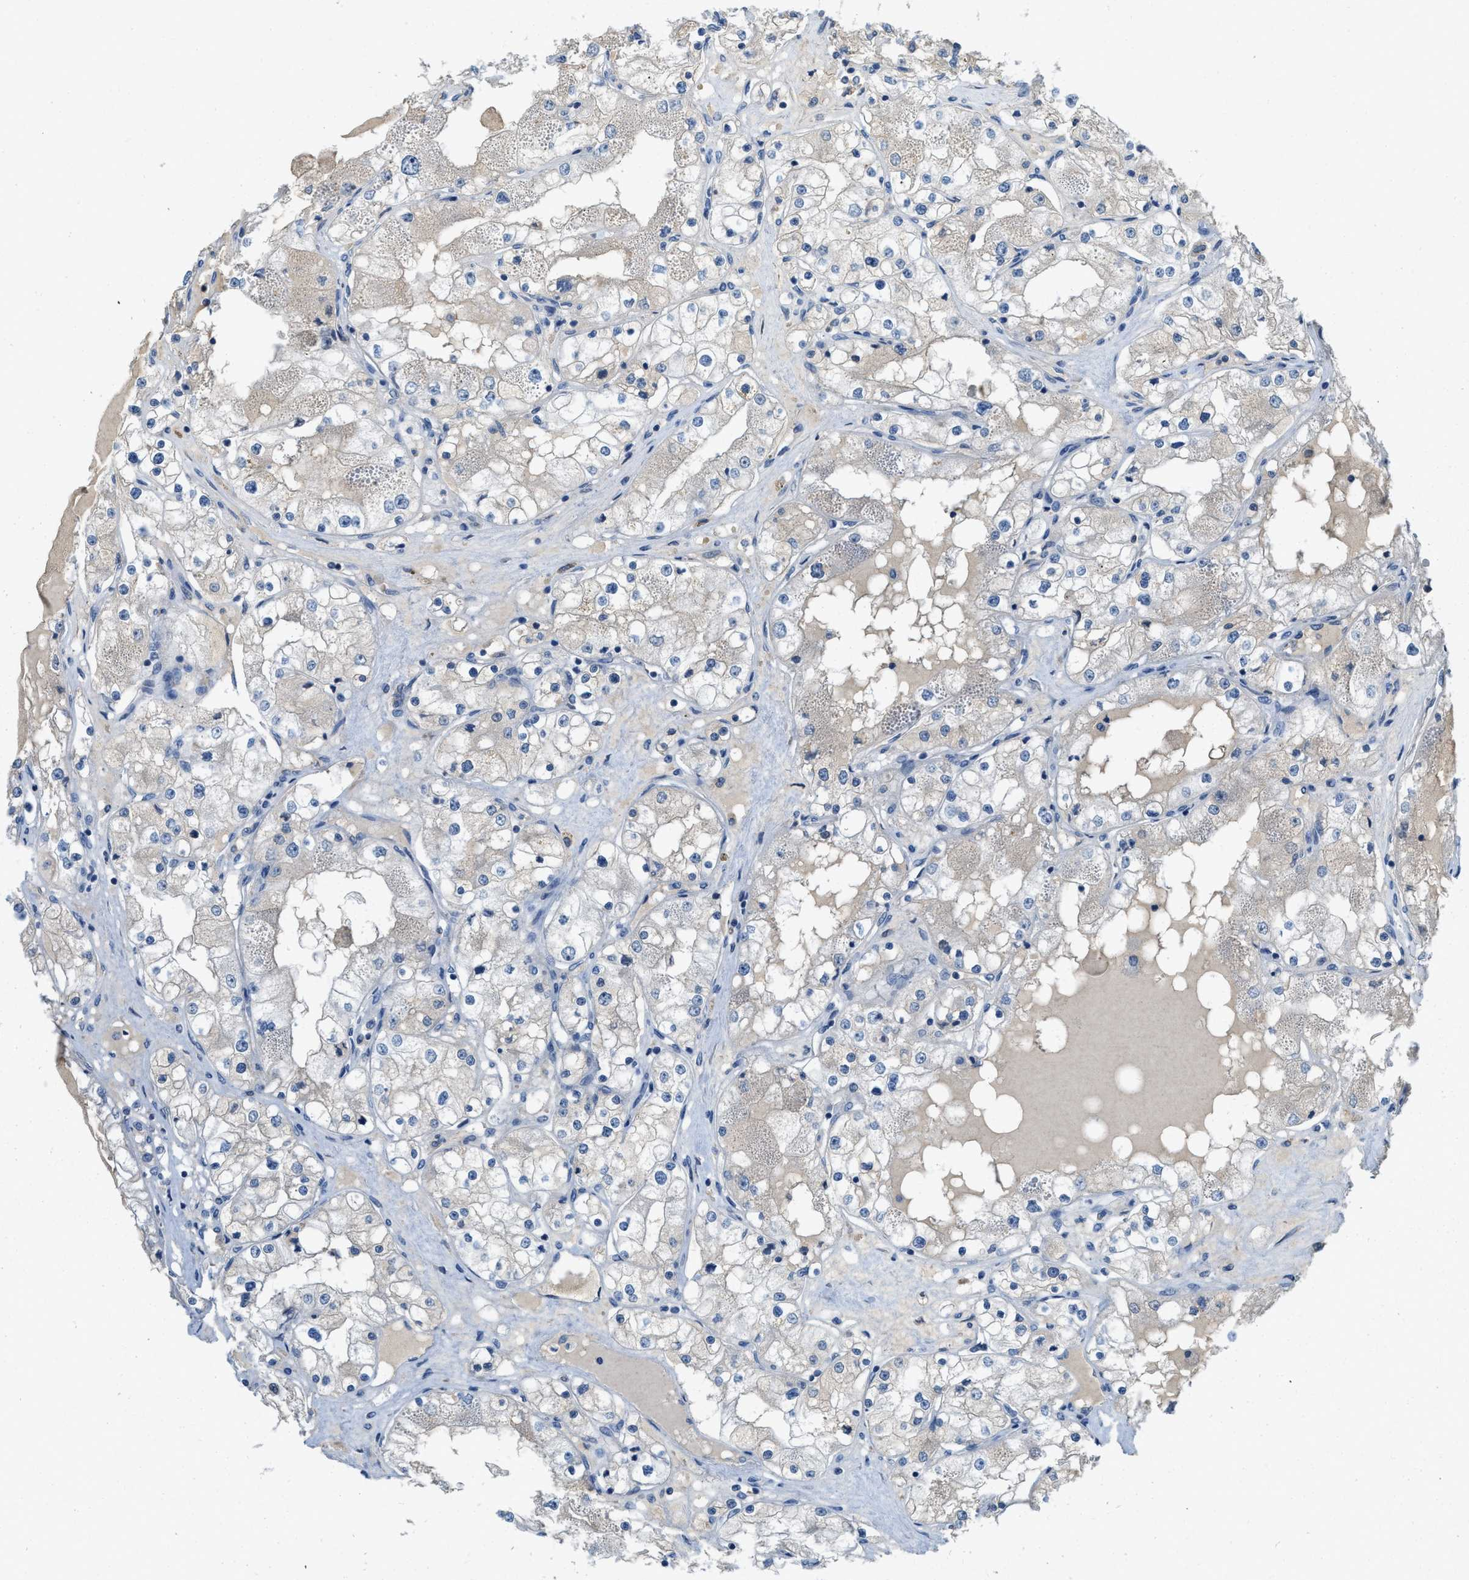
{"staining": {"intensity": "negative", "quantity": "none", "location": "none"}, "tissue": "renal cancer", "cell_type": "Tumor cells", "image_type": "cancer", "snomed": [{"axis": "morphology", "description": "Adenocarcinoma, NOS"}, {"axis": "topography", "description": "Kidney"}], "caption": "This is an immunohistochemistry image of renal cancer. There is no positivity in tumor cells.", "gene": "MIS18A", "patient": {"sex": "male", "age": 68}}